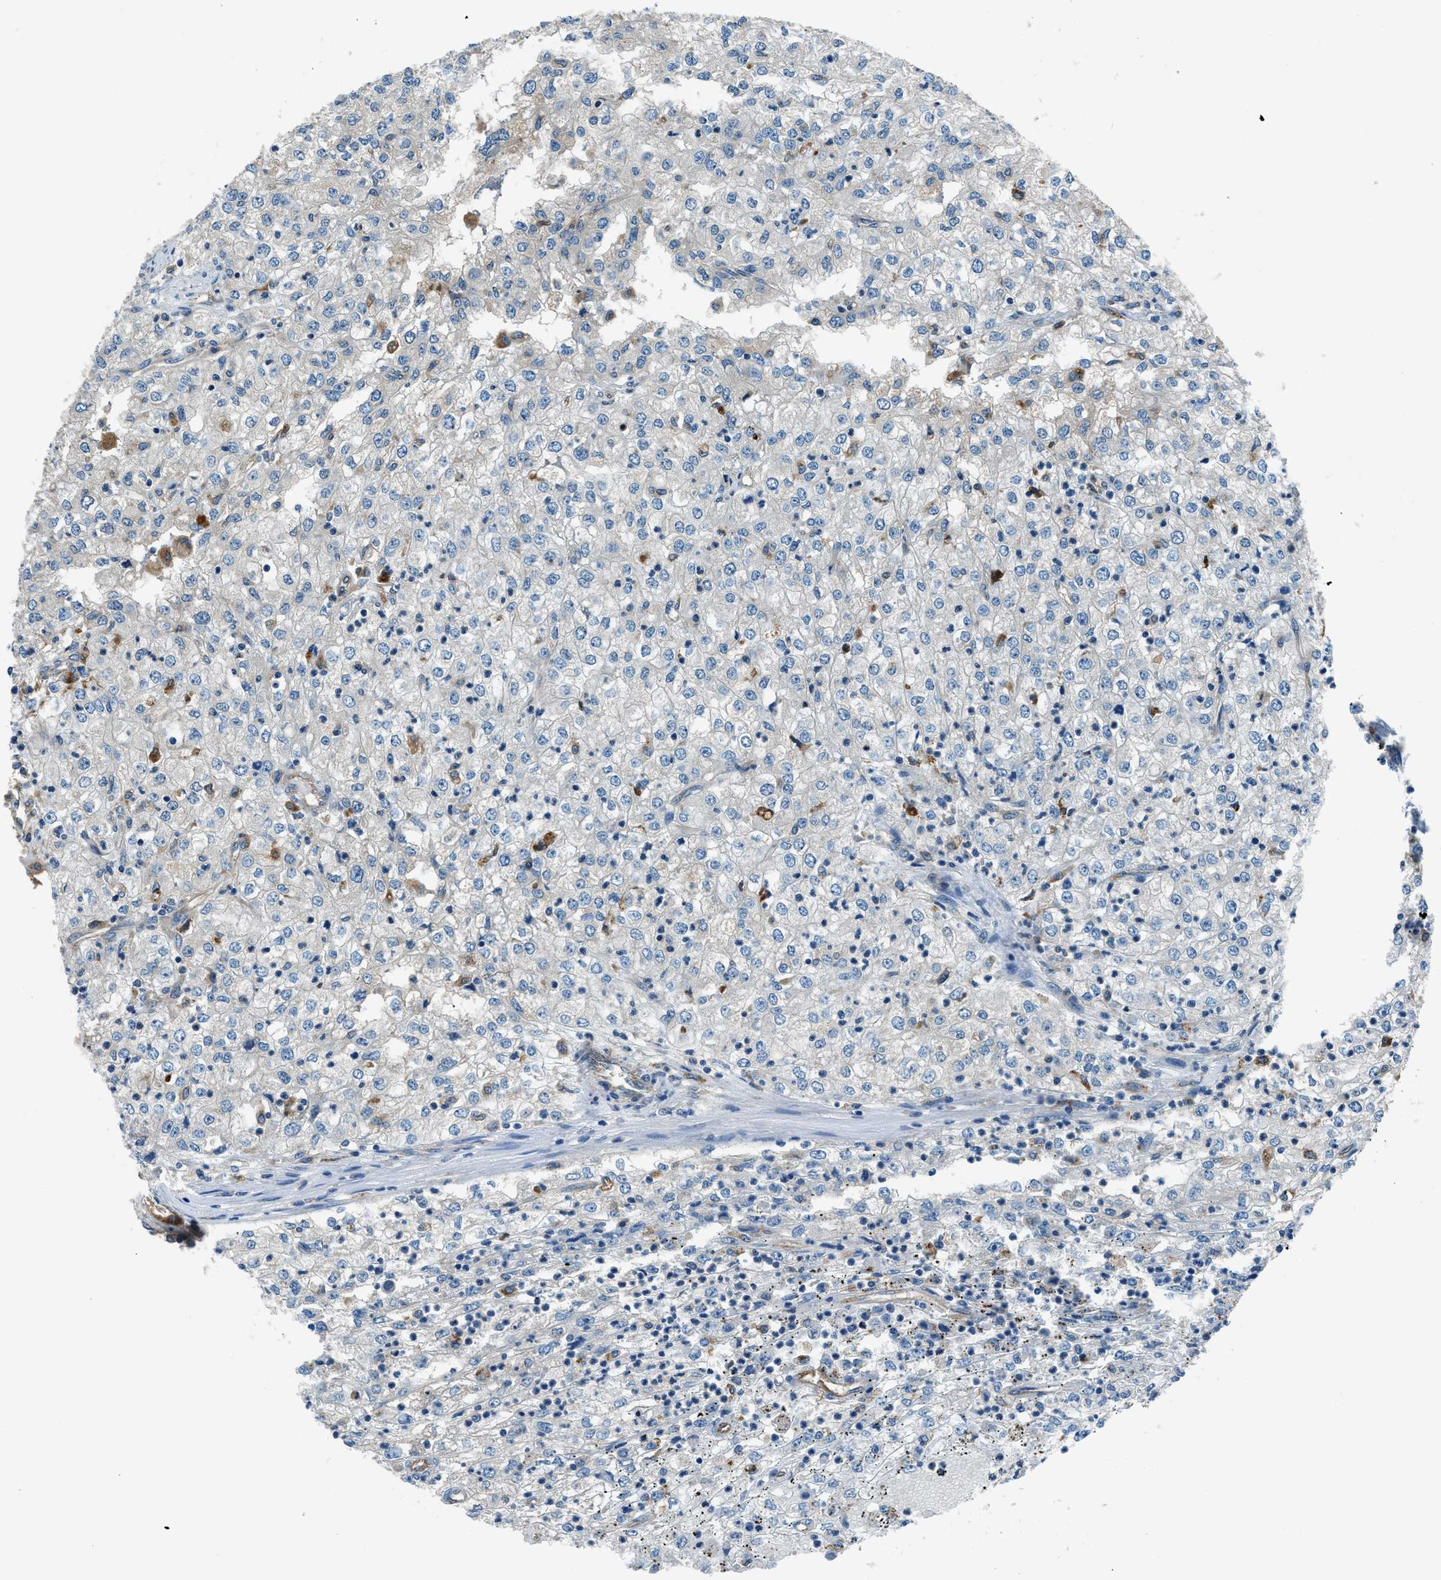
{"staining": {"intensity": "negative", "quantity": "none", "location": "none"}, "tissue": "renal cancer", "cell_type": "Tumor cells", "image_type": "cancer", "snomed": [{"axis": "morphology", "description": "Adenocarcinoma, NOS"}, {"axis": "topography", "description": "Kidney"}], "caption": "DAB (3,3'-diaminobenzidine) immunohistochemical staining of renal adenocarcinoma displays no significant expression in tumor cells.", "gene": "SLC19A2", "patient": {"sex": "female", "age": 54}}